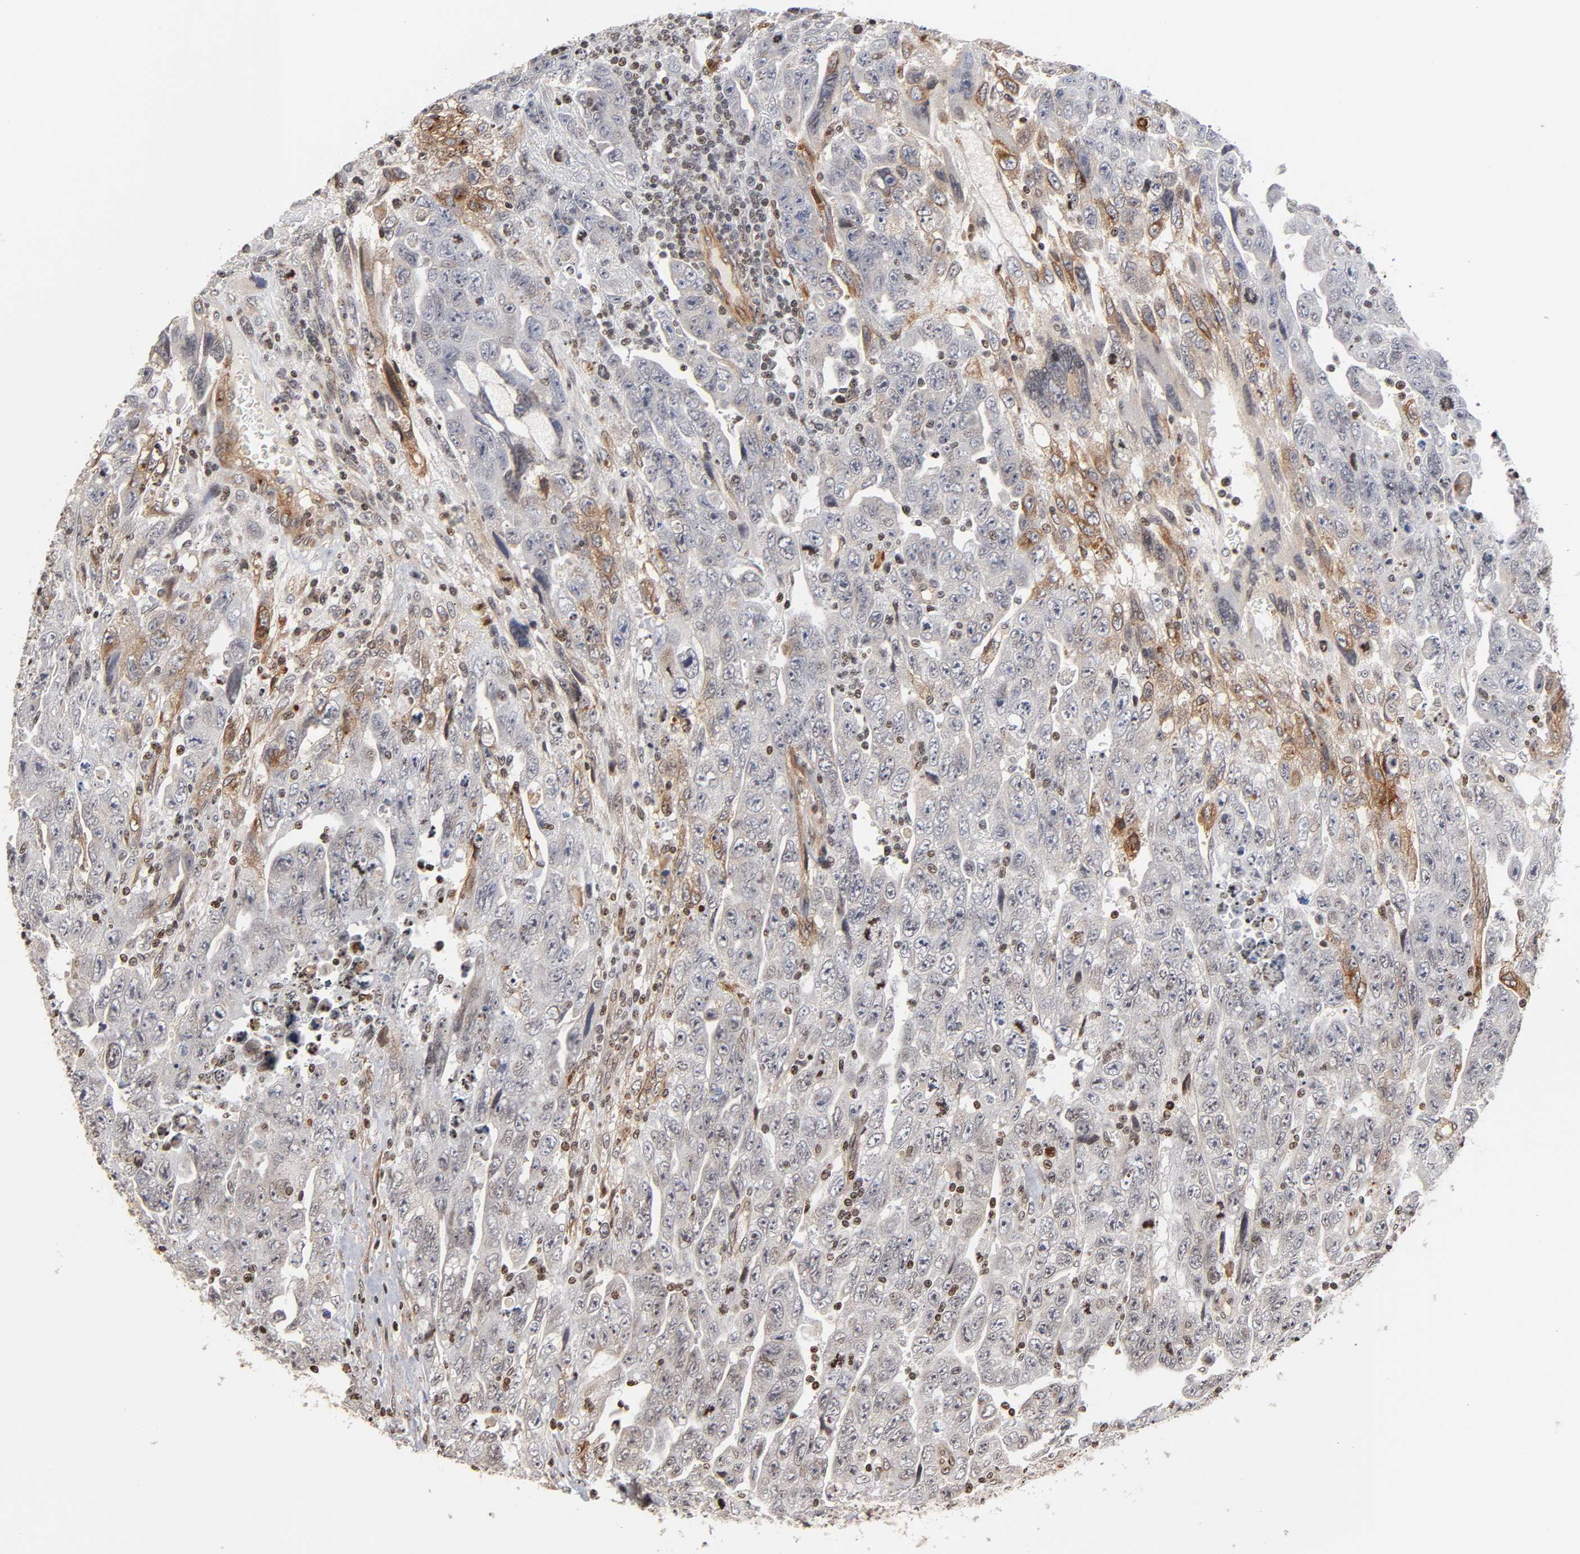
{"staining": {"intensity": "negative", "quantity": "none", "location": "none"}, "tissue": "testis cancer", "cell_type": "Tumor cells", "image_type": "cancer", "snomed": [{"axis": "morphology", "description": "Carcinoma, Embryonal, NOS"}, {"axis": "topography", "description": "Testis"}], "caption": "The photomicrograph displays no significant positivity in tumor cells of testis embryonal carcinoma.", "gene": "ITGAV", "patient": {"sex": "male", "age": 28}}